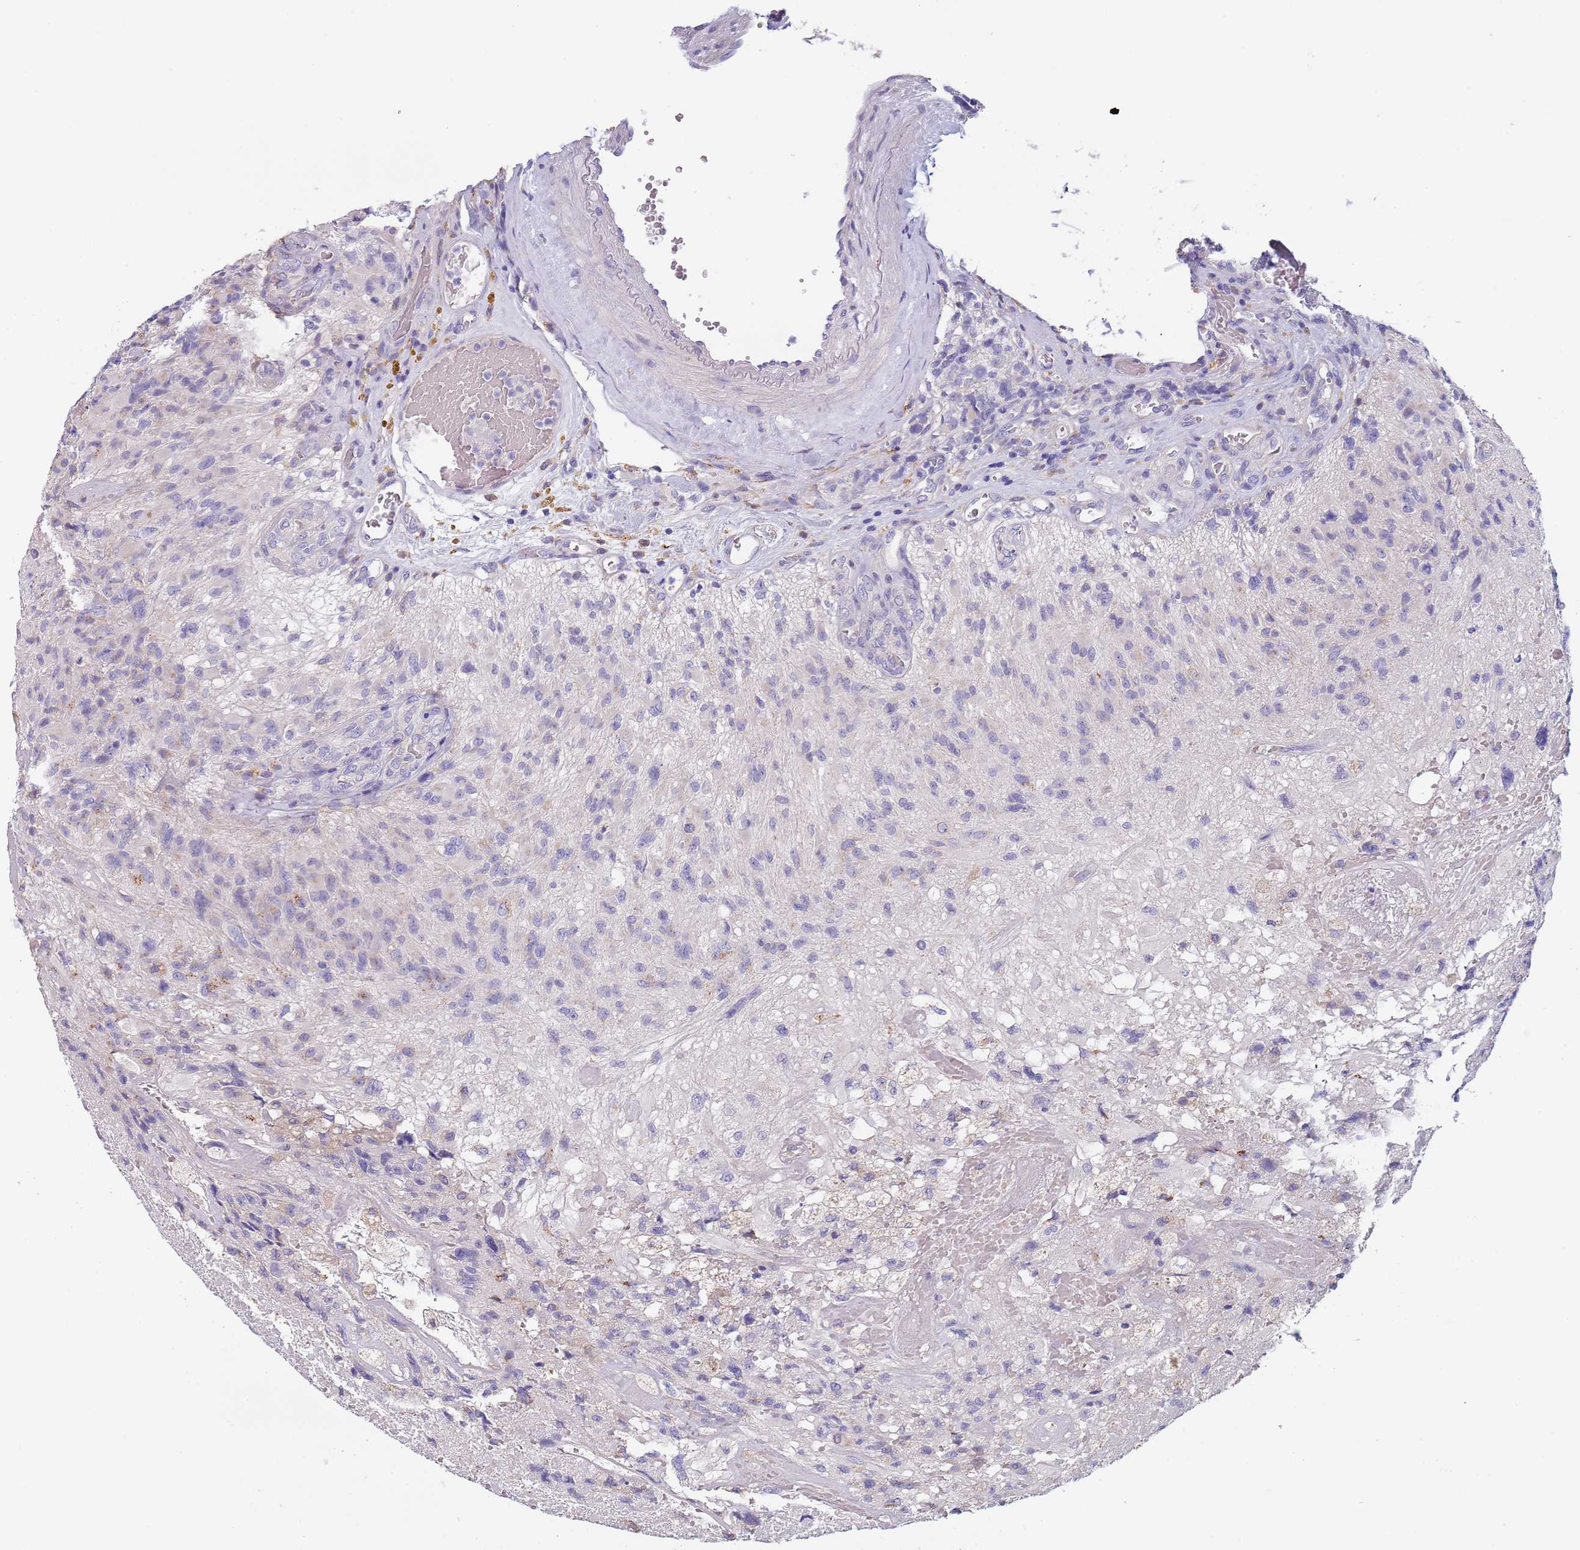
{"staining": {"intensity": "negative", "quantity": "none", "location": "none"}, "tissue": "glioma", "cell_type": "Tumor cells", "image_type": "cancer", "snomed": [{"axis": "morphology", "description": "Glioma, malignant, High grade"}, {"axis": "topography", "description": "Brain"}], "caption": "High magnification brightfield microscopy of malignant high-grade glioma stained with DAB (brown) and counterstained with hematoxylin (blue): tumor cells show no significant staining. (Stains: DAB (3,3'-diaminobenzidine) IHC with hematoxylin counter stain, Microscopy: brightfield microscopy at high magnification).", "gene": "MAN1C1", "patient": {"sex": "male", "age": 76}}